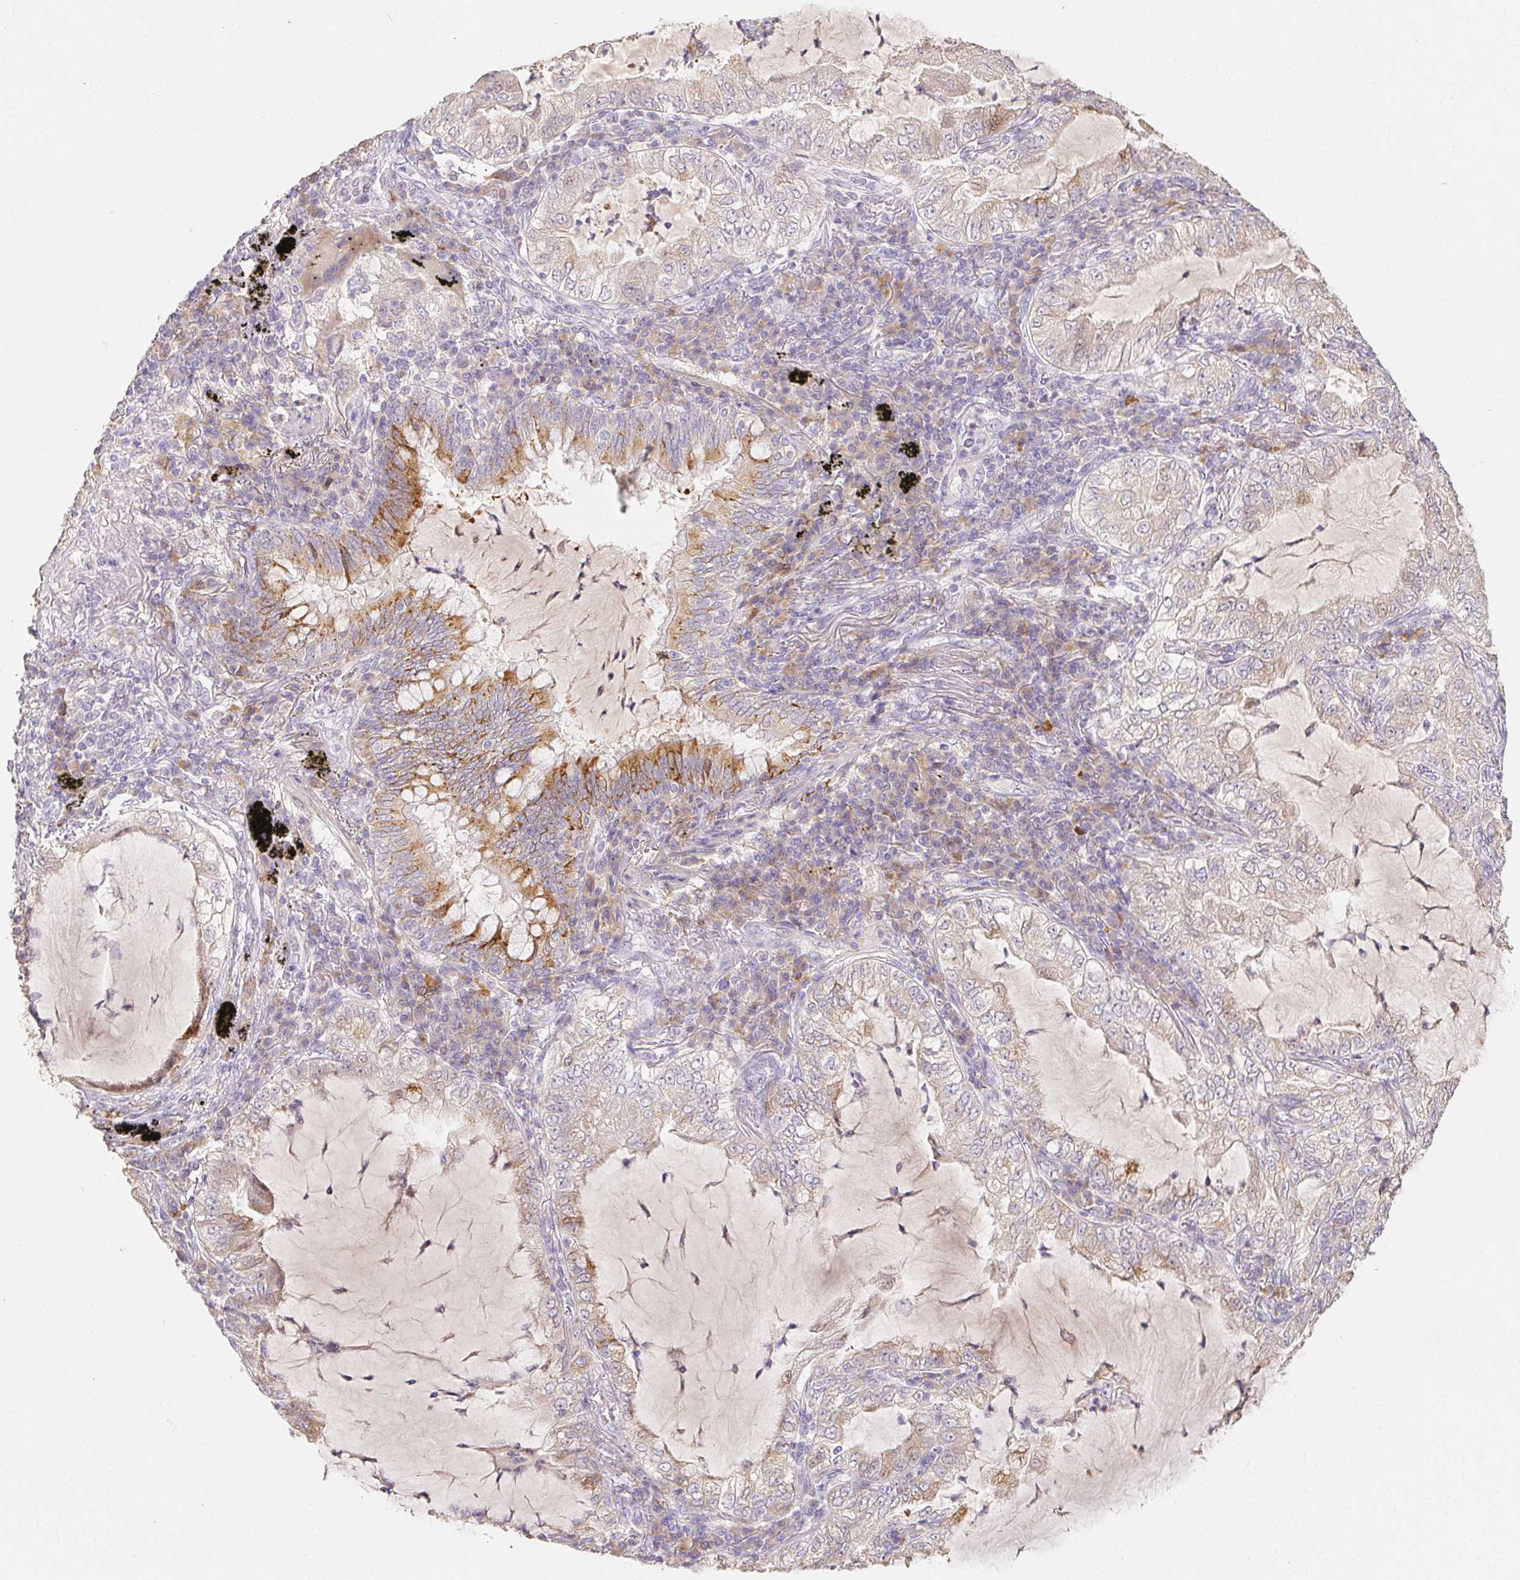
{"staining": {"intensity": "moderate", "quantity": "<25%", "location": "cytoplasmic/membranous"}, "tissue": "lung cancer", "cell_type": "Tumor cells", "image_type": "cancer", "snomed": [{"axis": "morphology", "description": "Adenocarcinoma, NOS"}, {"axis": "topography", "description": "Lung"}], "caption": "IHC histopathology image of neoplastic tissue: human lung cancer (adenocarcinoma) stained using immunohistochemistry exhibits low levels of moderate protein expression localized specifically in the cytoplasmic/membranous of tumor cells, appearing as a cytoplasmic/membranous brown color.", "gene": "ACVR1B", "patient": {"sex": "female", "age": 73}}